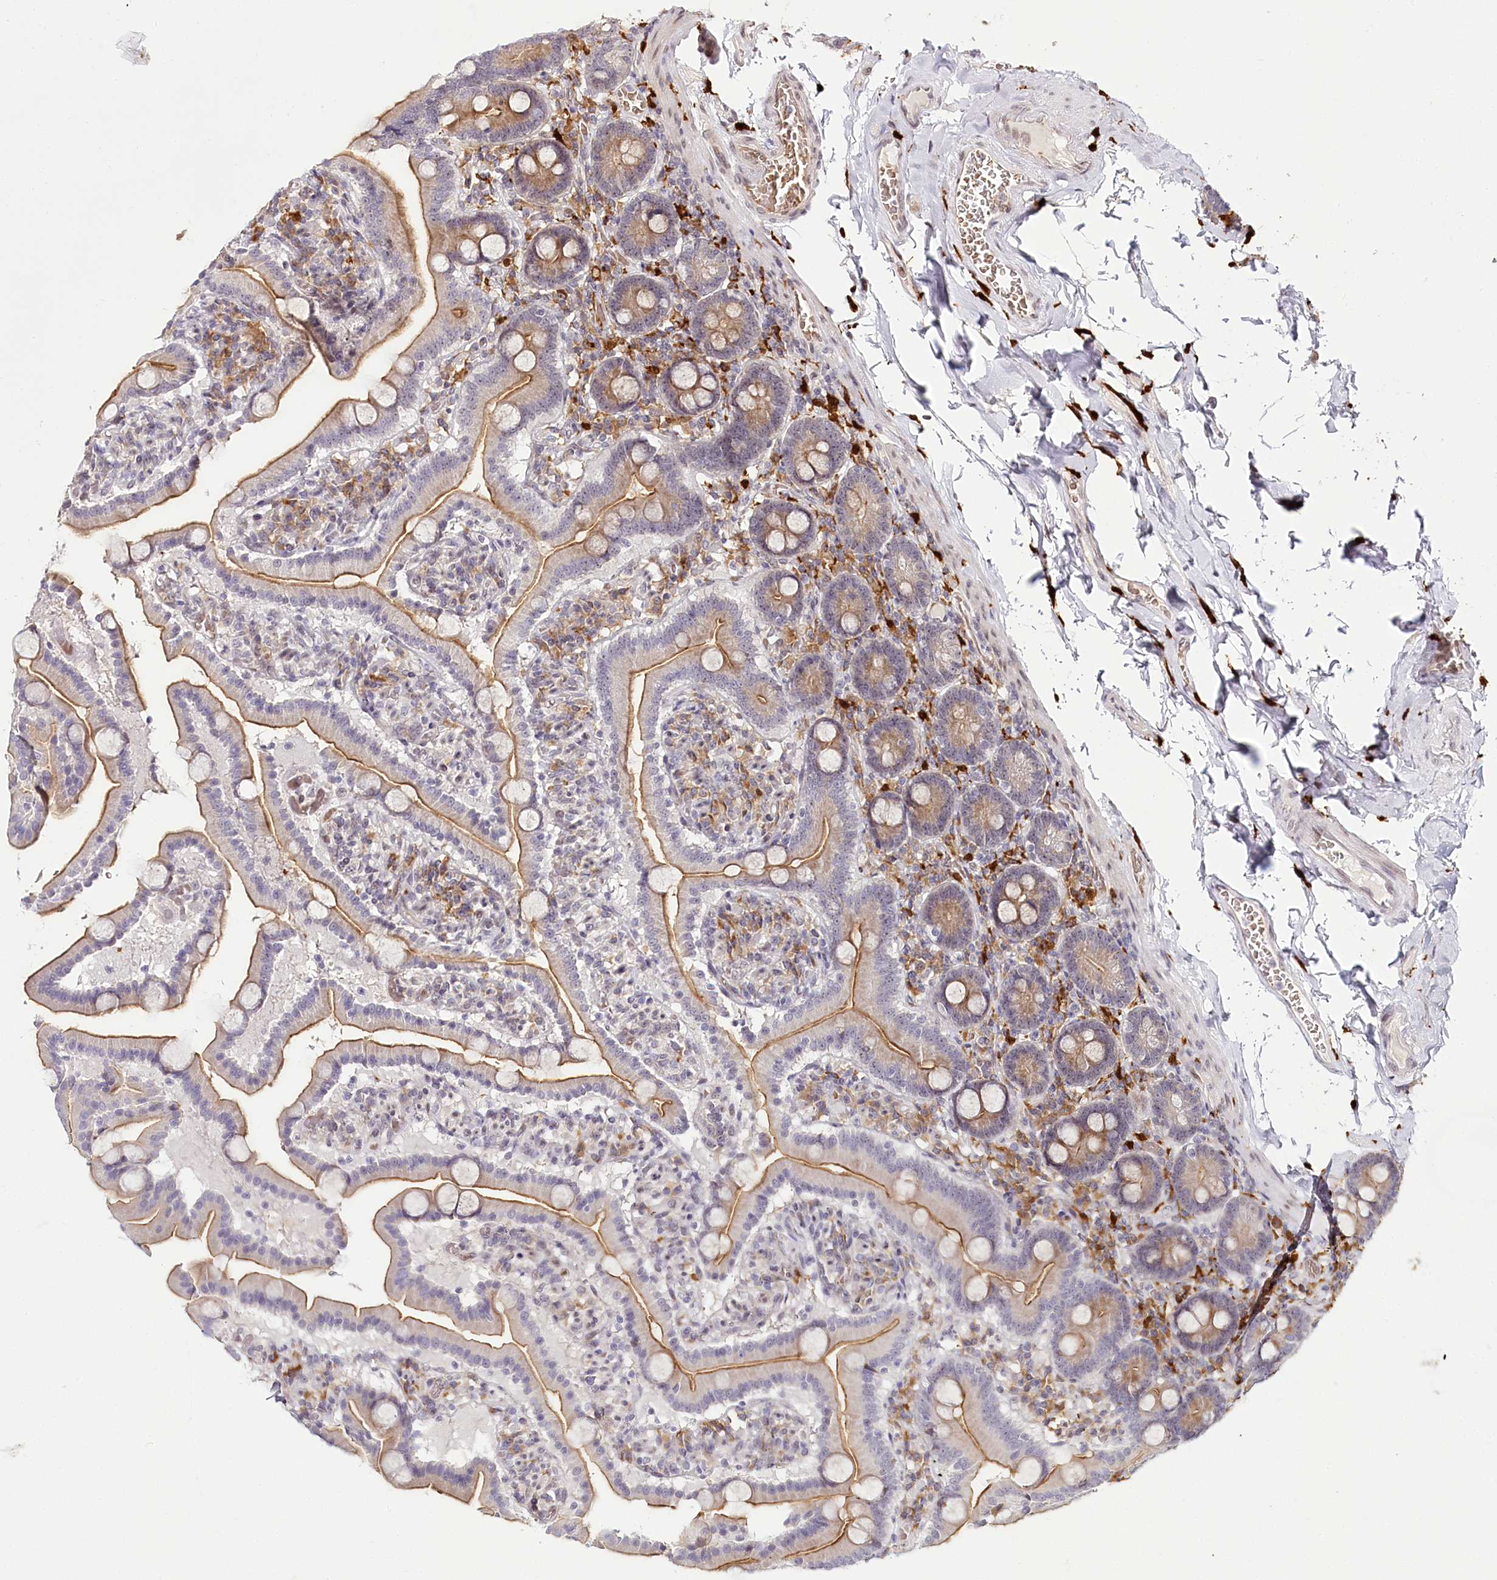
{"staining": {"intensity": "moderate", "quantity": "25%-75%", "location": "cytoplasmic/membranous"}, "tissue": "duodenum", "cell_type": "Glandular cells", "image_type": "normal", "snomed": [{"axis": "morphology", "description": "Normal tissue, NOS"}, {"axis": "topography", "description": "Duodenum"}], "caption": "Immunohistochemistry of benign human duodenum shows medium levels of moderate cytoplasmic/membranous expression in about 25%-75% of glandular cells.", "gene": "WDR36", "patient": {"sex": "male", "age": 55}}